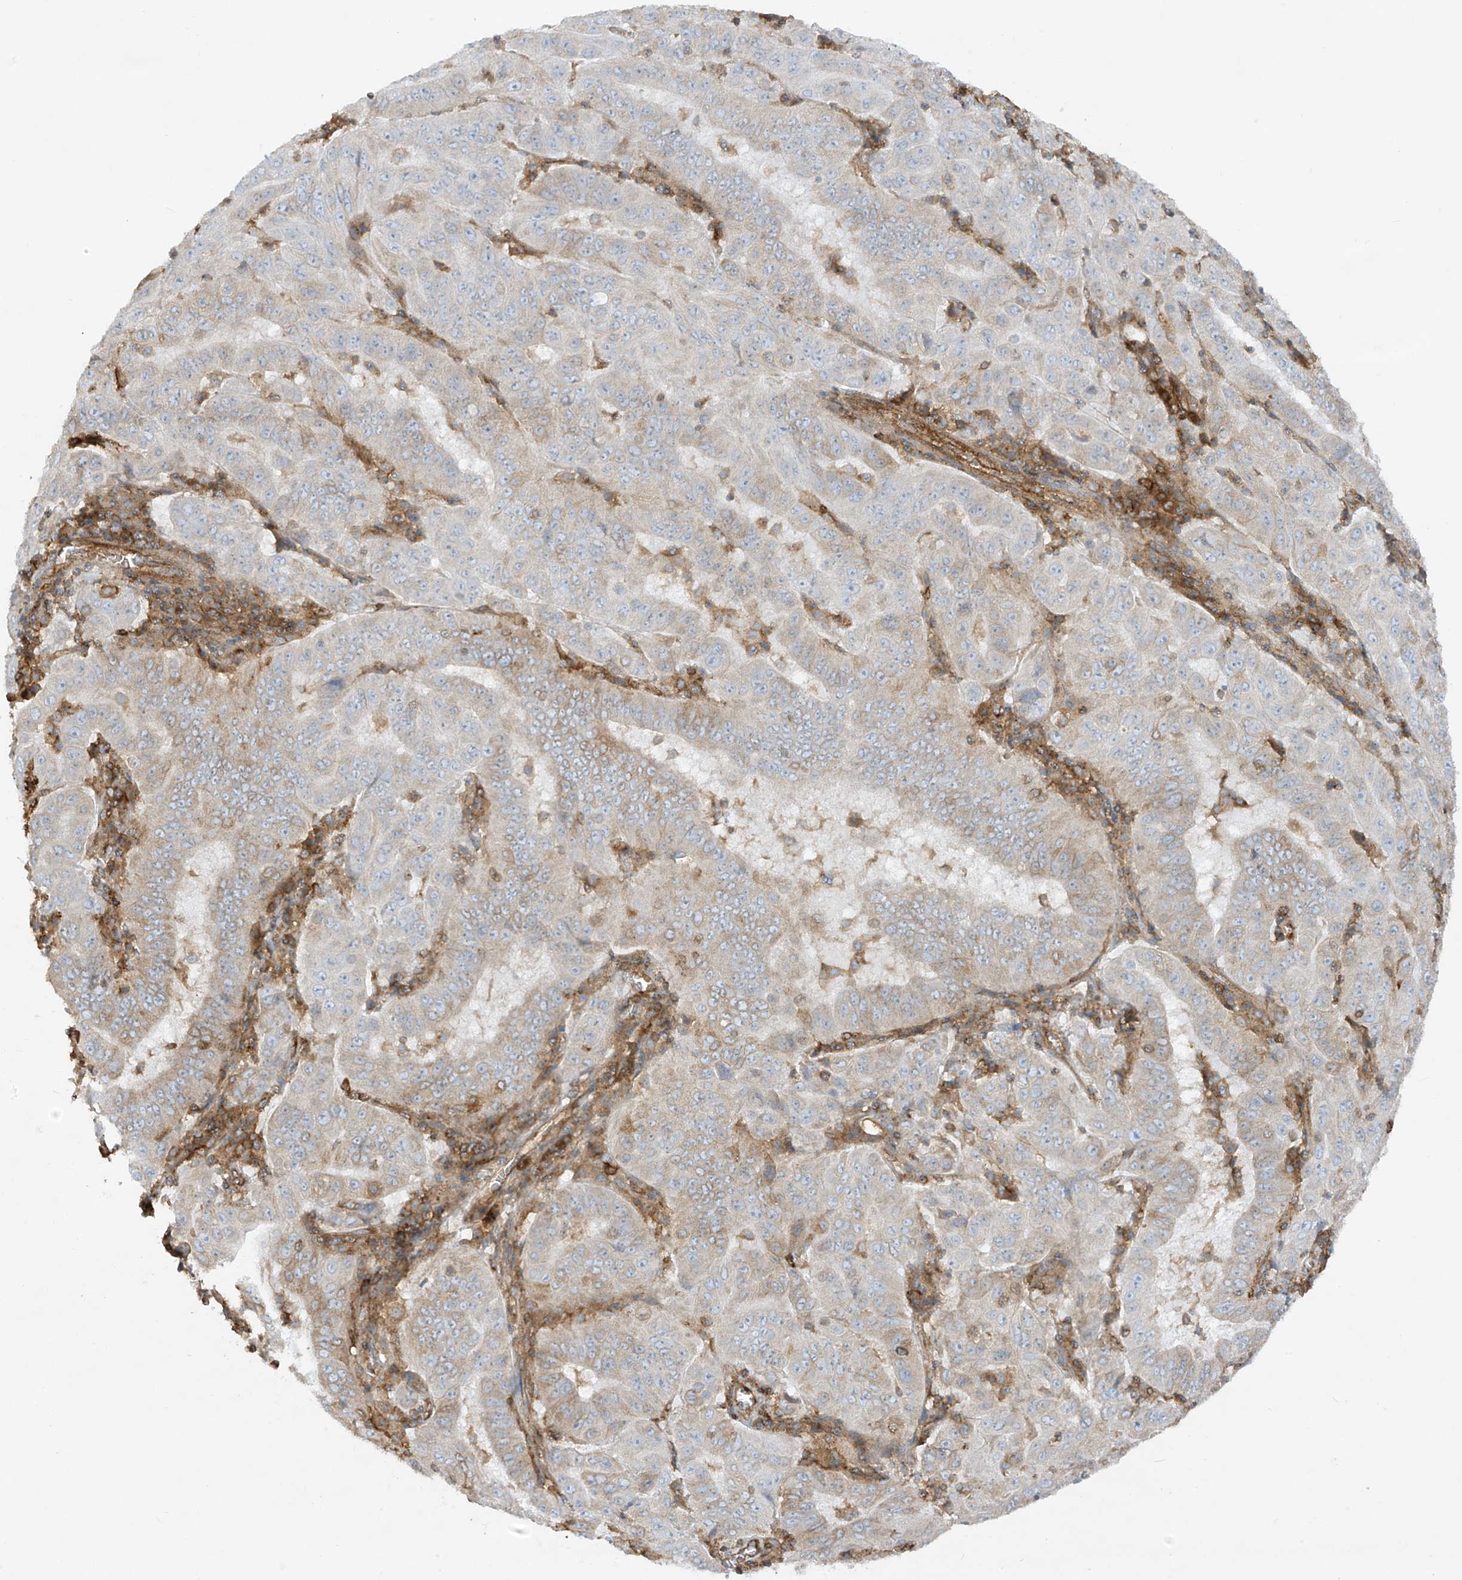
{"staining": {"intensity": "weak", "quantity": "25%-75%", "location": "cytoplasmic/membranous"}, "tissue": "pancreatic cancer", "cell_type": "Tumor cells", "image_type": "cancer", "snomed": [{"axis": "morphology", "description": "Adenocarcinoma, NOS"}, {"axis": "topography", "description": "Pancreas"}], "caption": "The photomicrograph displays immunohistochemical staining of pancreatic adenocarcinoma. There is weak cytoplasmic/membranous expression is present in approximately 25%-75% of tumor cells.", "gene": "HLA-E", "patient": {"sex": "male", "age": 63}}